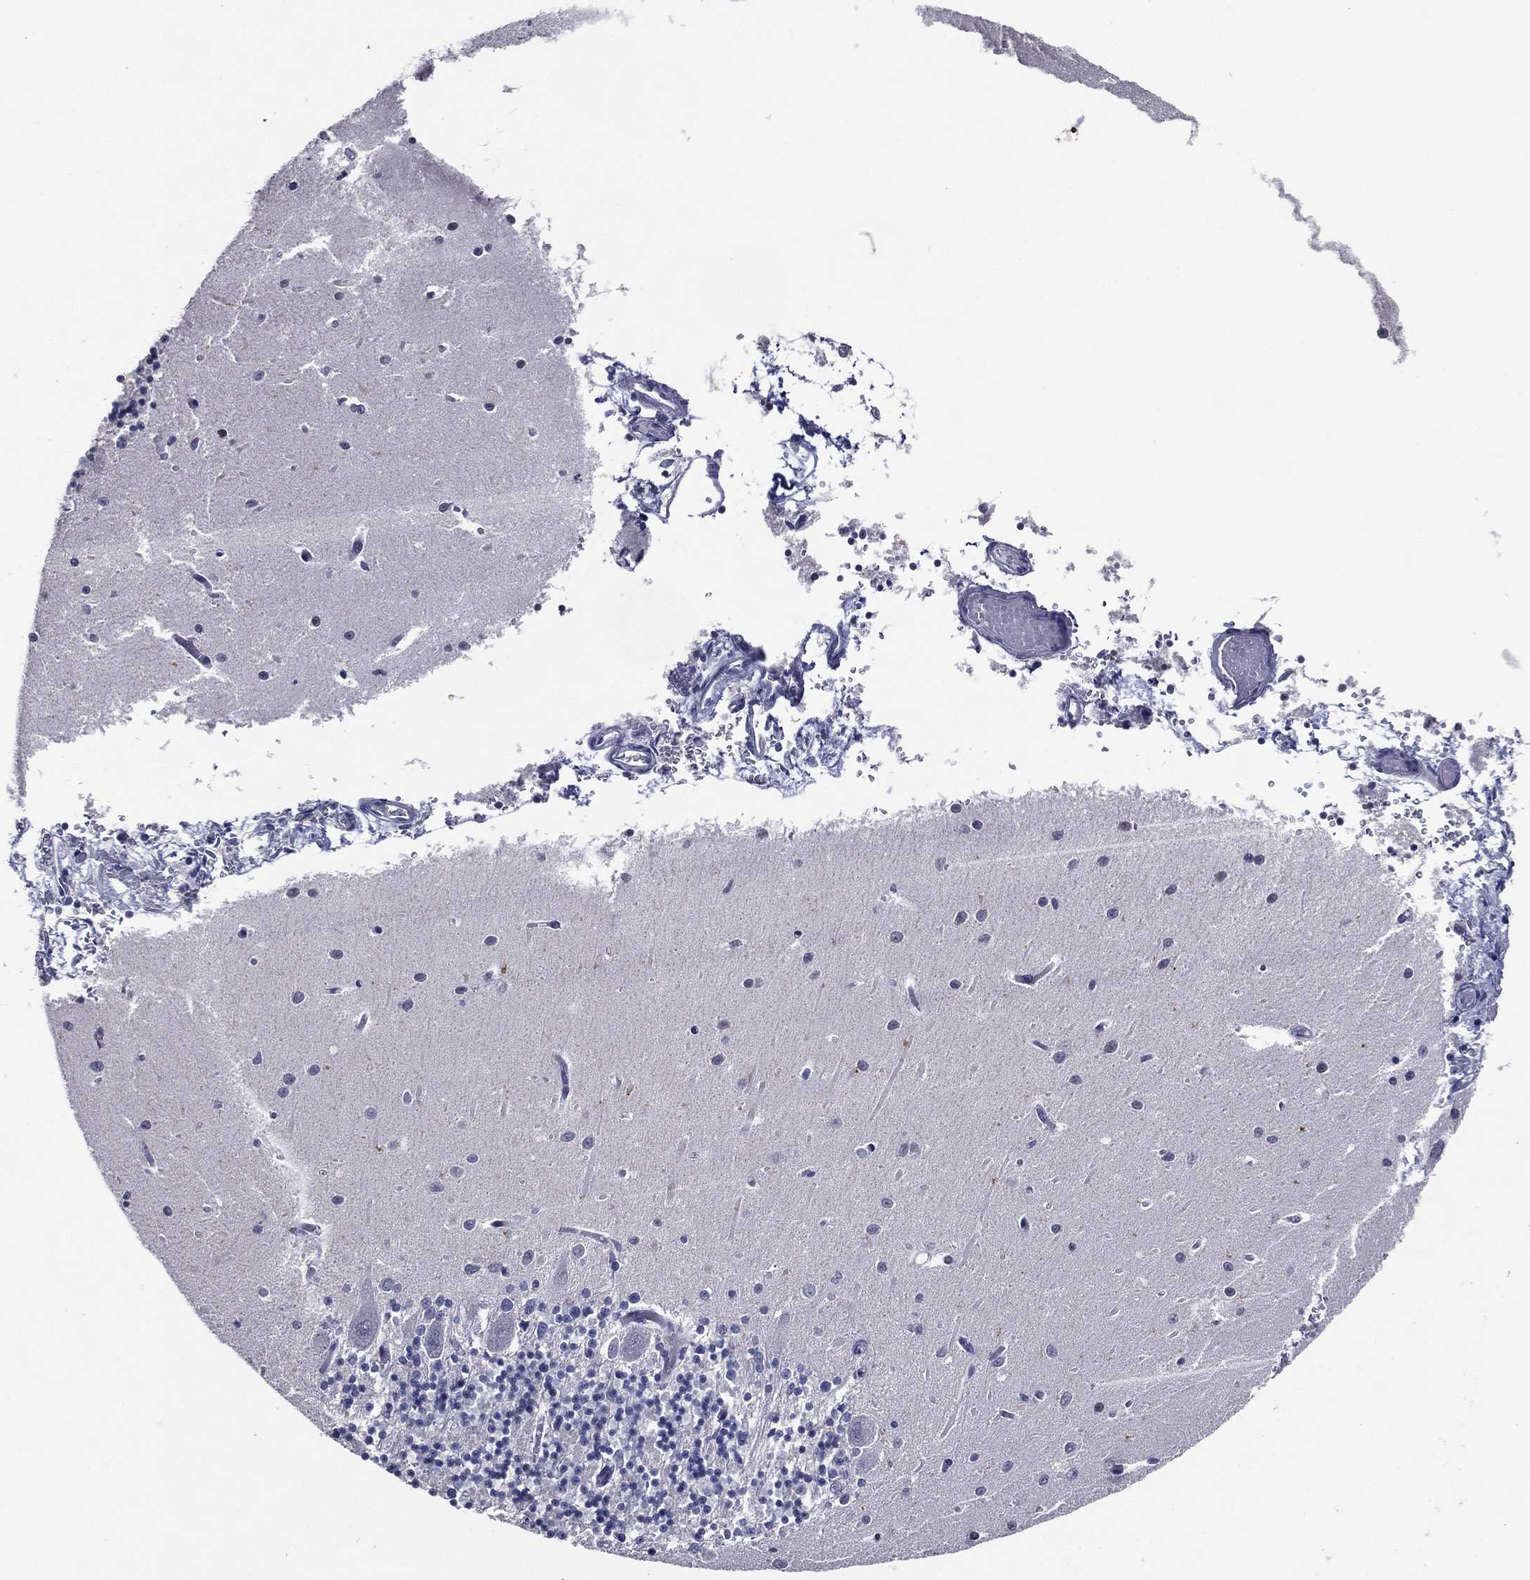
{"staining": {"intensity": "negative", "quantity": "none", "location": "none"}, "tissue": "cerebellum", "cell_type": "Cells in granular layer", "image_type": "normal", "snomed": [{"axis": "morphology", "description": "Normal tissue, NOS"}, {"axis": "topography", "description": "Cerebellum"}], "caption": "Immunohistochemistry image of unremarkable human cerebellum stained for a protein (brown), which shows no staining in cells in granular layer.", "gene": "TFAP2A", "patient": {"sex": "female", "age": 64}}